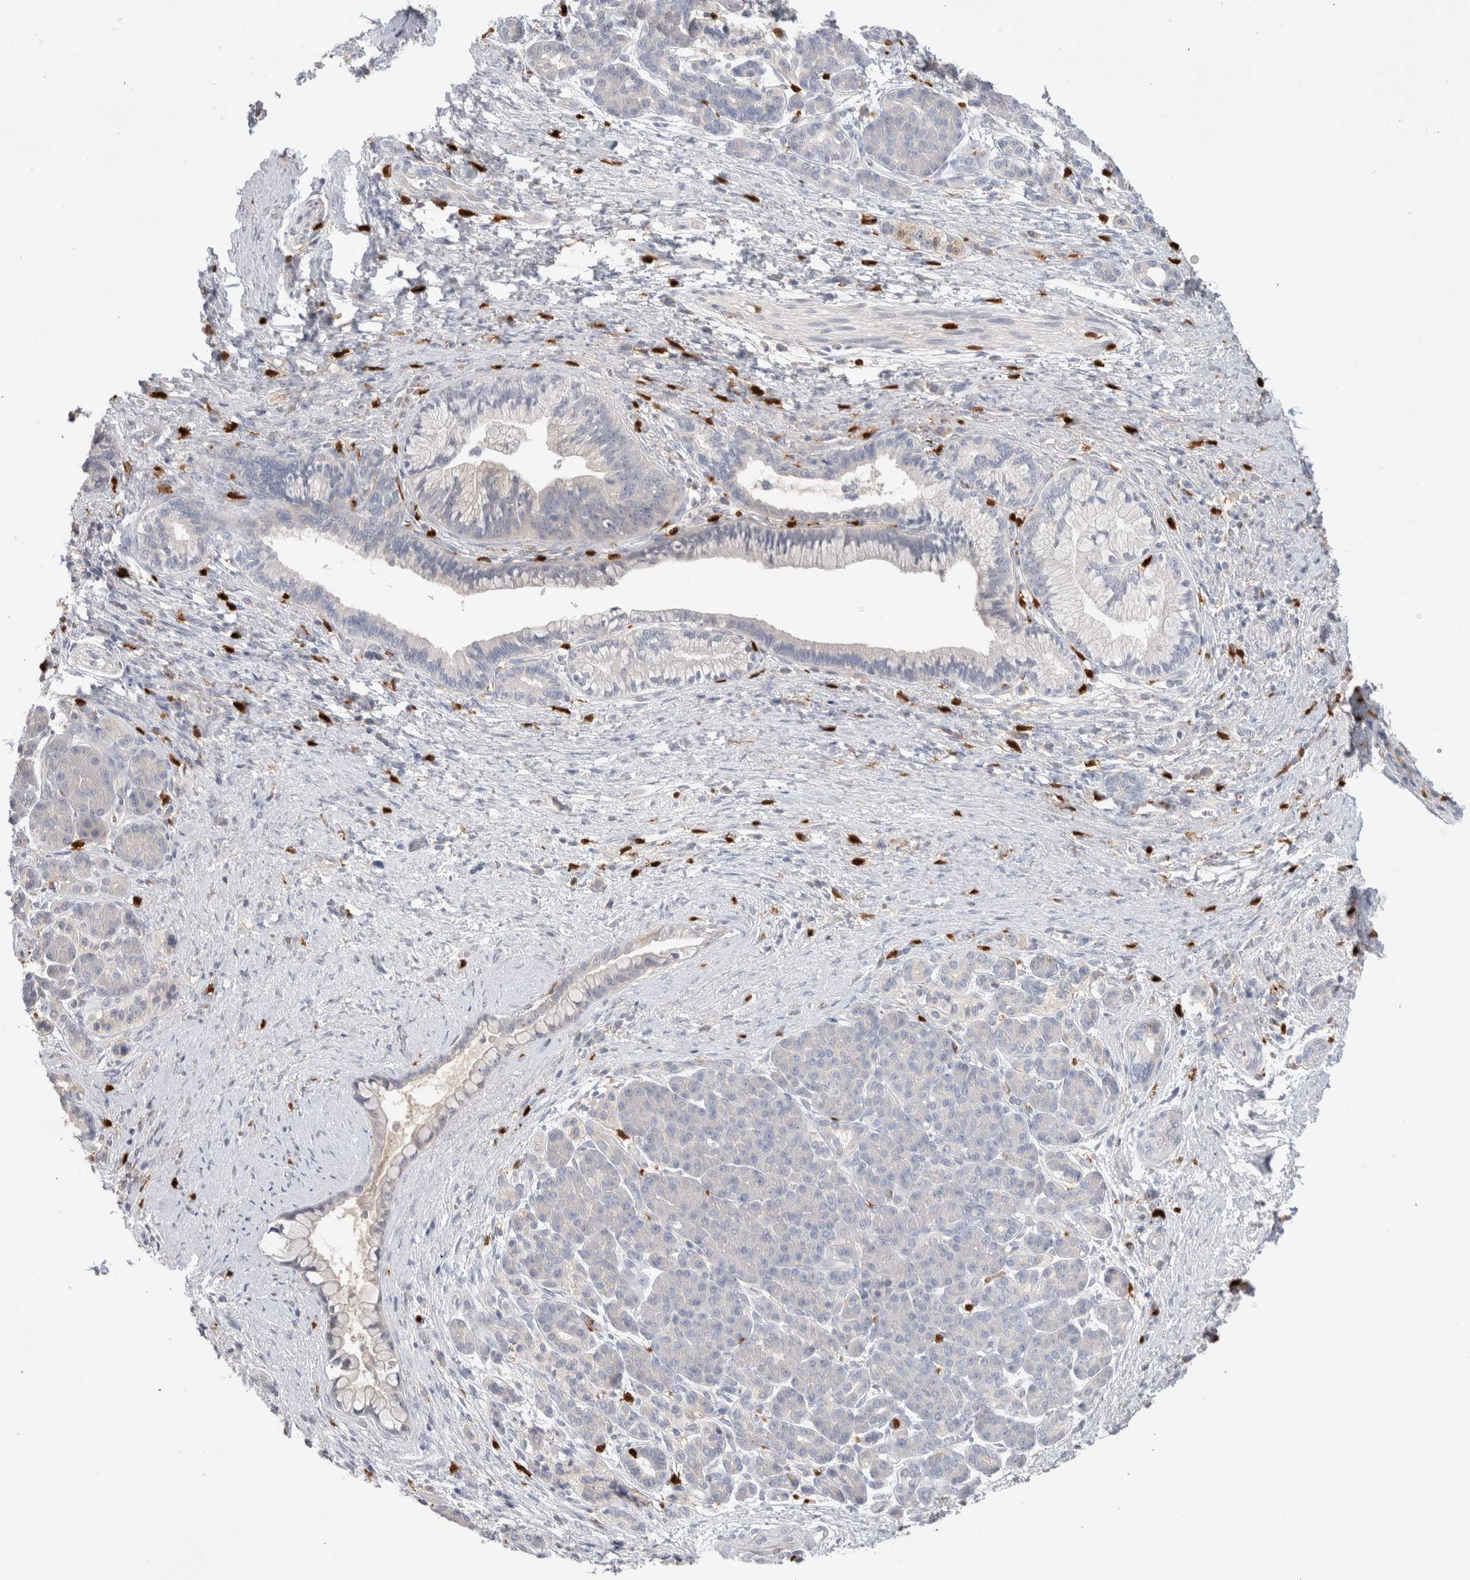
{"staining": {"intensity": "negative", "quantity": "none", "location": "none"}, "tissue": "pancreatic cancer", "cell_type": "Tumor cells", "image_type": "cancer", "snomed": [{"axis": "morphology", "description": "Adenocarcinoma, NOS"}, {"axis": "topography", "description": "Pancreas"}], "caption": "A high-resolution micrograph shows IHC staining of pancreatic cancer, which demonstrates no significant positivity in tumor cells.", "gene": "HPGDS", "patient": {"sex": "male", "age": 59}}